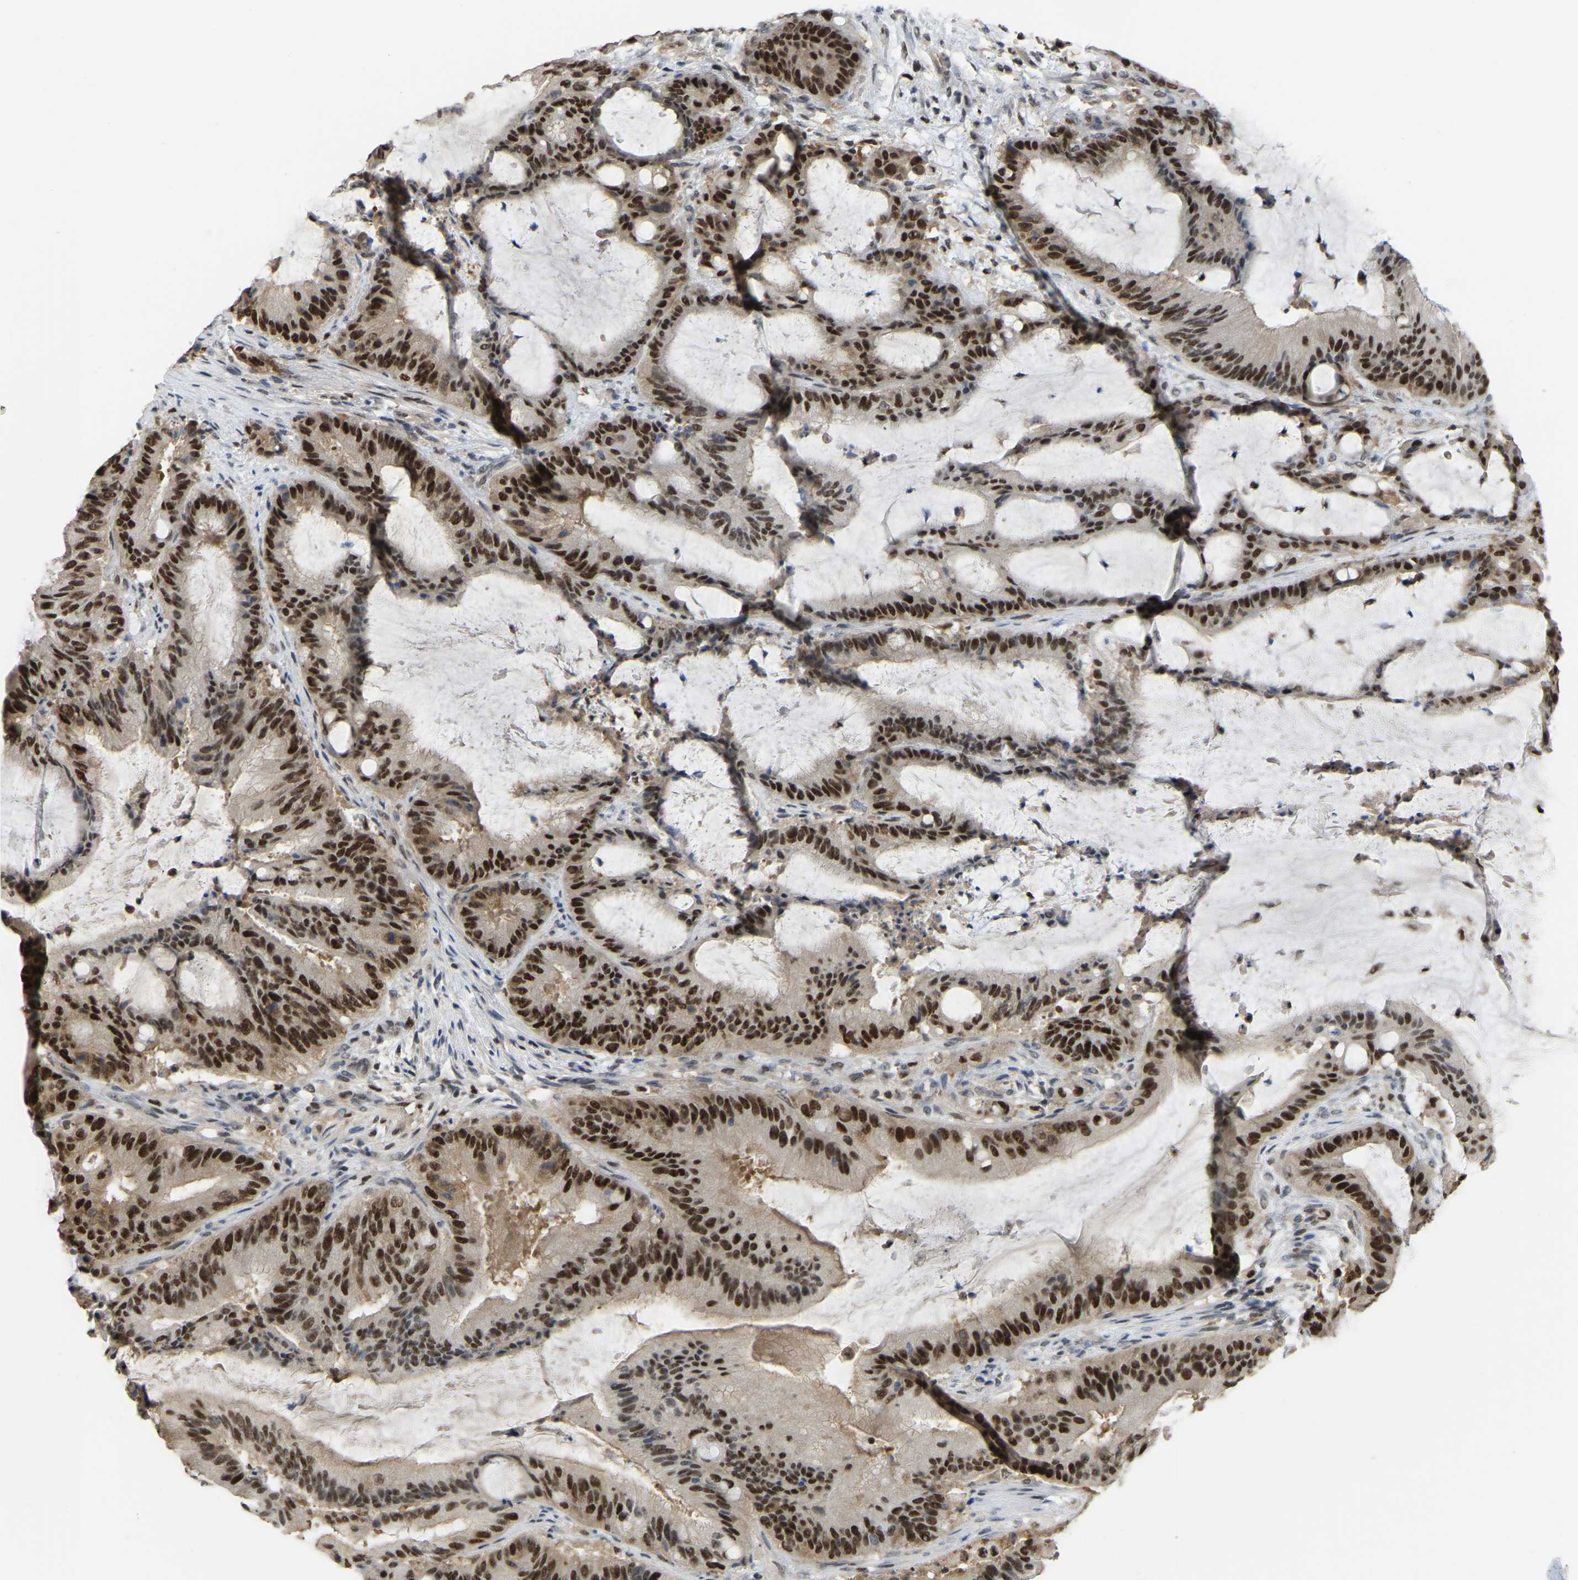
{"staining": {"intensity": "strong", "quantity": ">75%", "location": "nuclear"}, "tissue": "liver cancer", "cell_type": "Tumor cells", "image_type": "cancer", "snomed": [{"axis": "morphology", "description": "Normal tissue, NOS"}, {"axis": "morphology", "description": "Cholangiocarcinoma"}, {"axis": "topography", "description": "Liver"}, {"axis": "topography", "description": "Peripheral nerve tissue"}], "caption": "A brown stain labels strong nuclear expression of a protein in liver cancer tumor cells.", "gene": "KLRG2", "patient": {"sex": "female", "age": 73}}